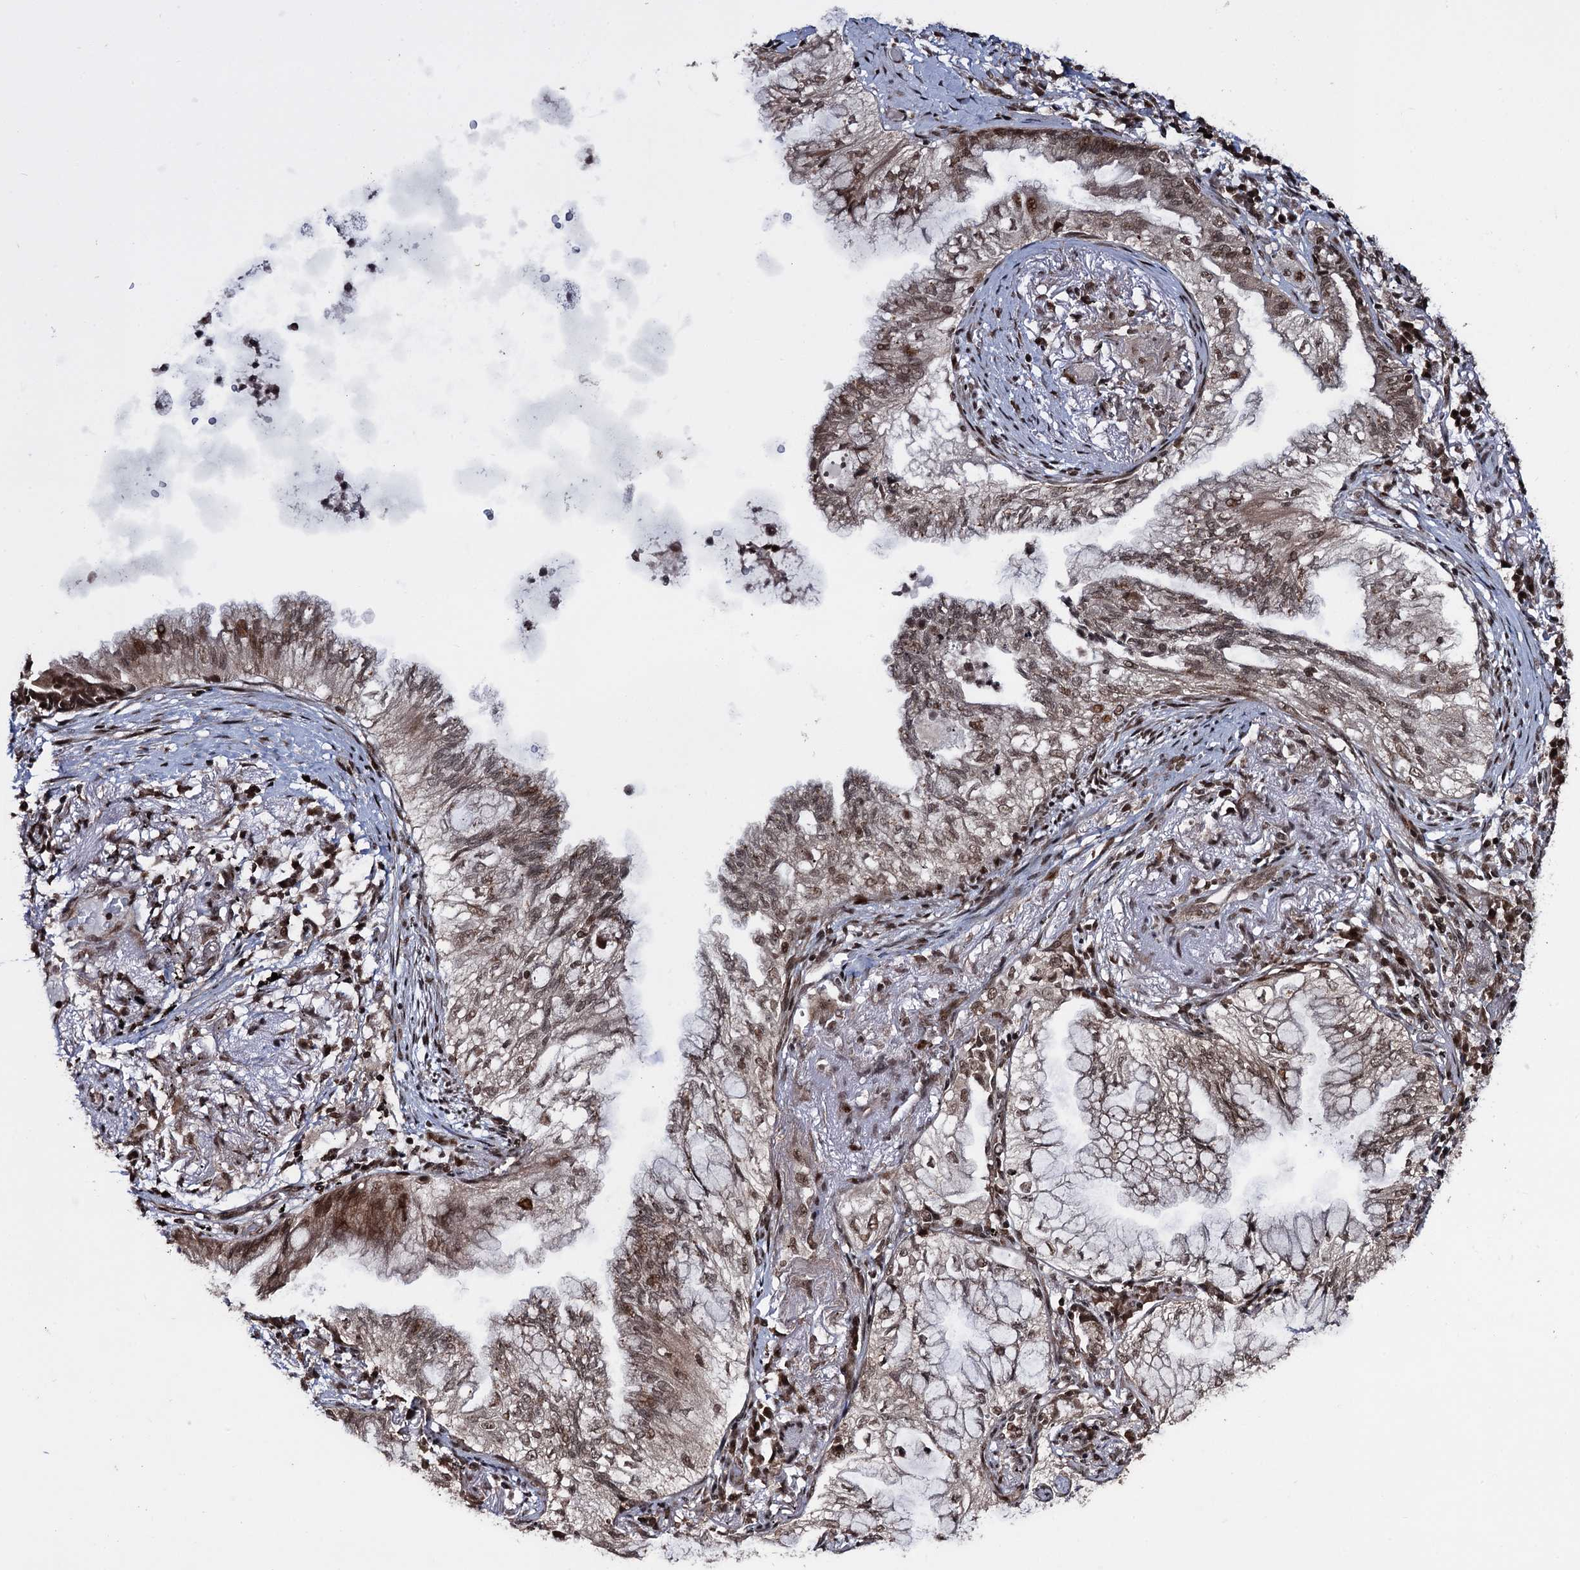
{"staining": {"intensity": "moderate", "quantity": ">75%", "location": "nuclear"}, "tissue": "lung cancer", "cell_type": "Tumor cells", "image_type": "cancer", "snomed": [{"axis": "morphology", "description": "Adenocarcinoma, NOS"}, {"axis": "topography", "description": "Lung"}], "caption": "Tumor cells display medium levels of moderate nuclear staining in approximately >75% of cells in human lung cancer. The staining was performed using DAB (3,3'-diaminobenzidine) to visualize the protein expression in brown, while the nuclei were stained in blue with hematoxylin (Magnification: 20x).", "gene": "ZNF169", "patient": {"sex": "female", "age": 70}}